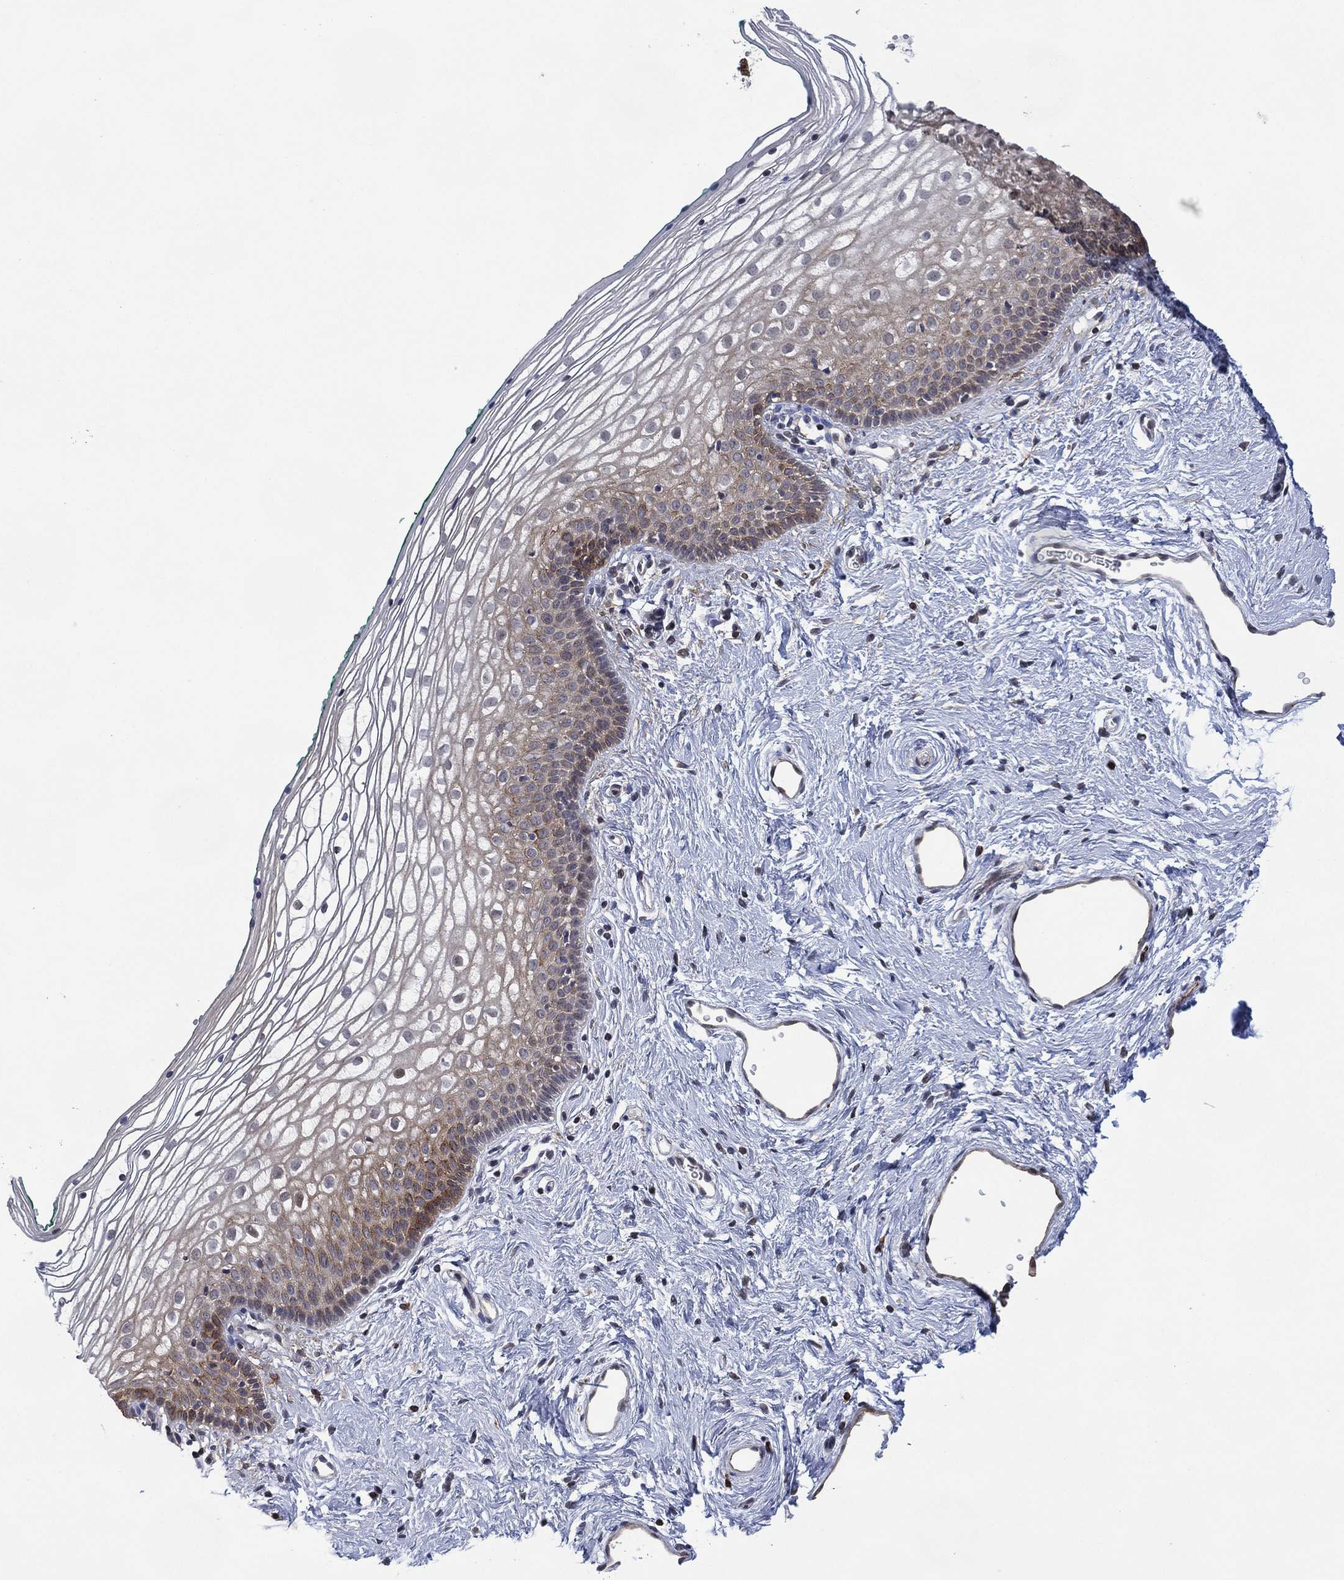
{"staining": {"intensity": "weak", "quantity": "<25%", "location": "cytoplasmic/membranous"}, "tissue": "vagina", "cell_type": "Squamous epithelial cells", "image_type": "normal", "snomed": [{"axis": "morphology", "description": "Normal tissue, NOS"}, {"axis": "topography", "description": "Vagina"}], "caption": "The micrograph demonstrates no staining of squamous epithelial cells in normal vagina. Nuclei are stained in blue.", "gene": "DPP4", "patient": {"sex": "female", "age": 36}}